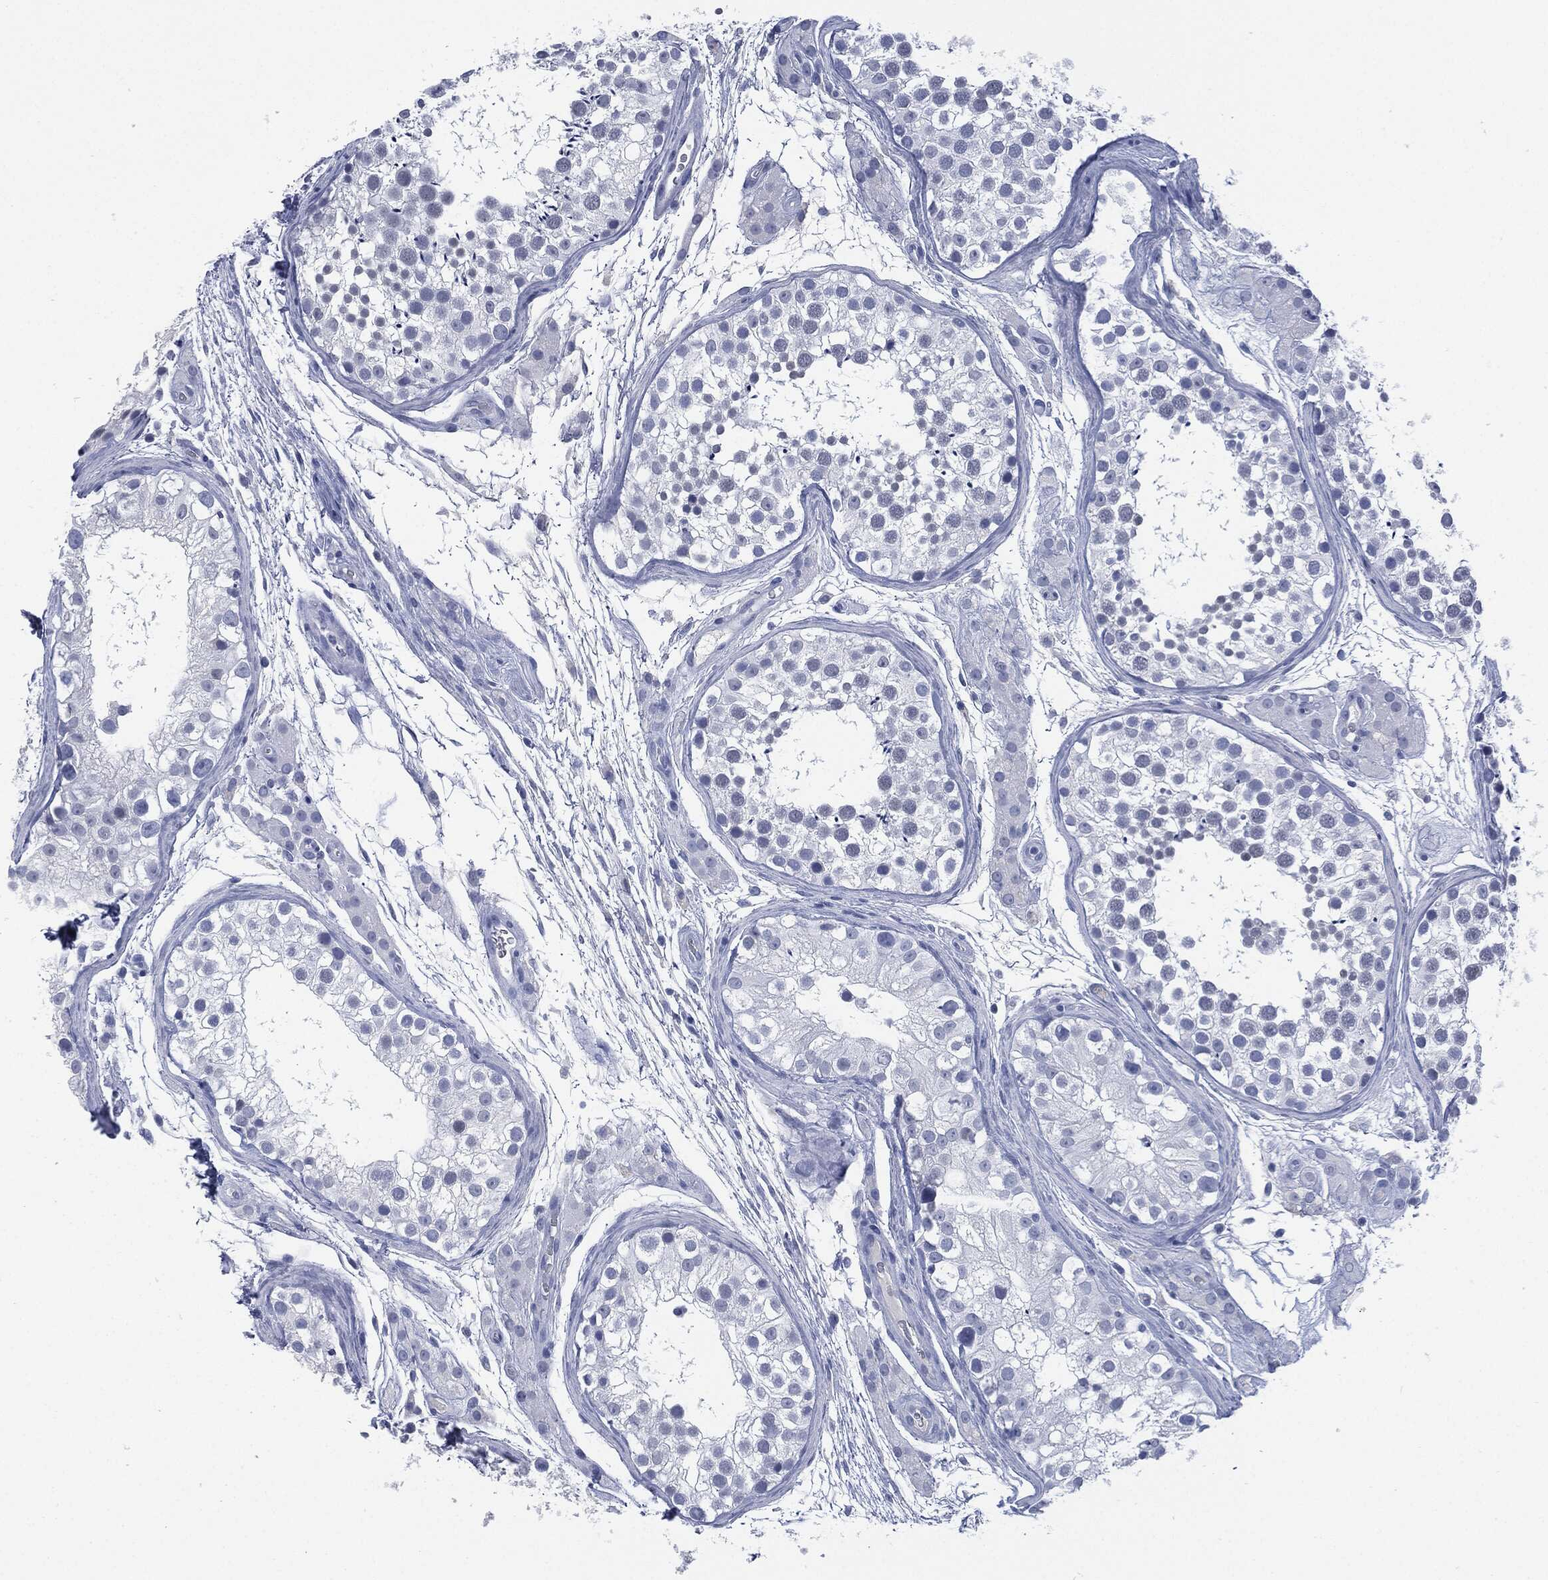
{"staining": {"intensity": "negative", "quantity": "none", "location": "none"}, "tissue": "testis", "cell_type": "Cells in seminiferous ducts", "image_type": "normal", "snomed": [{"axis": "morphology", "description": "Normal tissue, NOS"}, {"axis": "topography", "description": "Testis"}], "caption": "This photomicrograph is of normal testis stained with immunohistochemistry to label a protein in brown with the nuclei are counter-stained blue. There is no positivity in cells in seminiferous ducts.", "gene": "MUC16", "patient": {"sex": "male", "age": 31}}